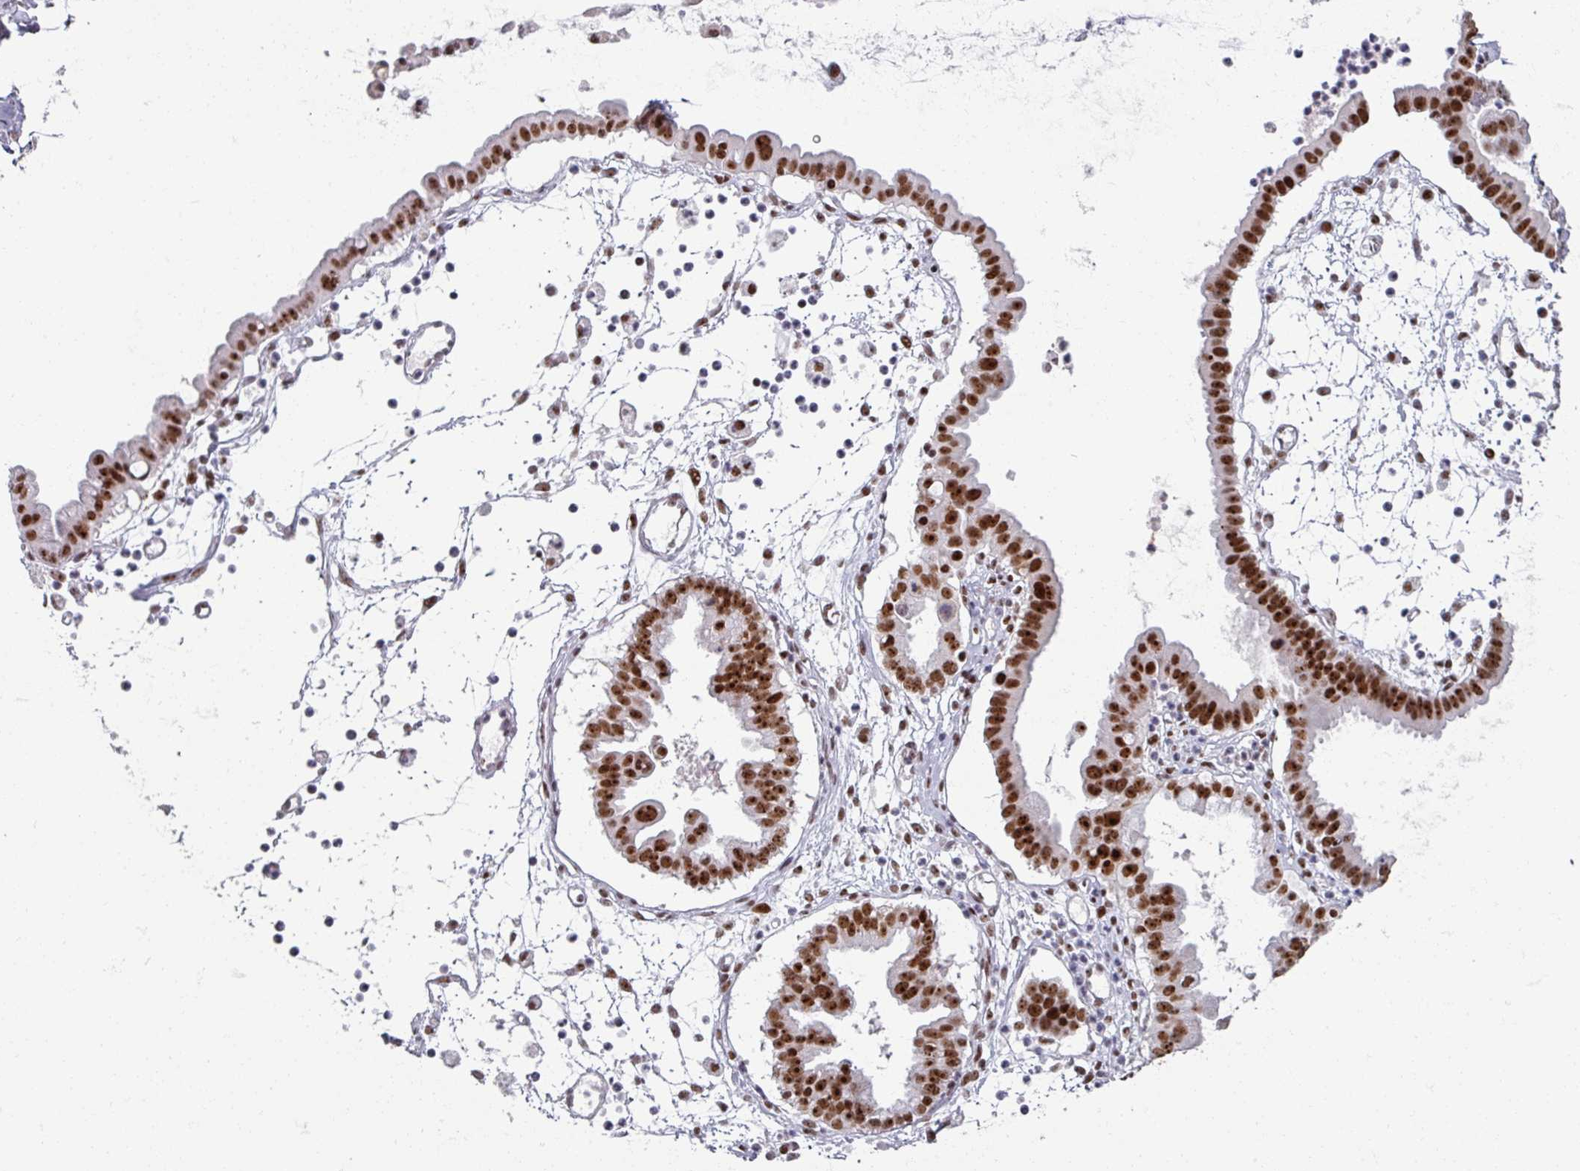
{"staining": {"intensity": "strong", "quantity": ">75%", "location": "nuclear"}, "tissue": "ovarian cancer", "cell_type": "Tumor cells", "image_type": "cancer", "snomed": [{"axis": "morphology", "description": "Cystadenocarcinoma, mucinous, NOS"}, {"axis": "topography", "description": "Ovary"}], "caption": "Tumor cells reveal high levels of strong nuclear staining in approximately >75% of cells in ovarian mucinous cystadenocarcinoma.", "gene": "ADAR", "patient": {"sex": "female", "age": 61}}